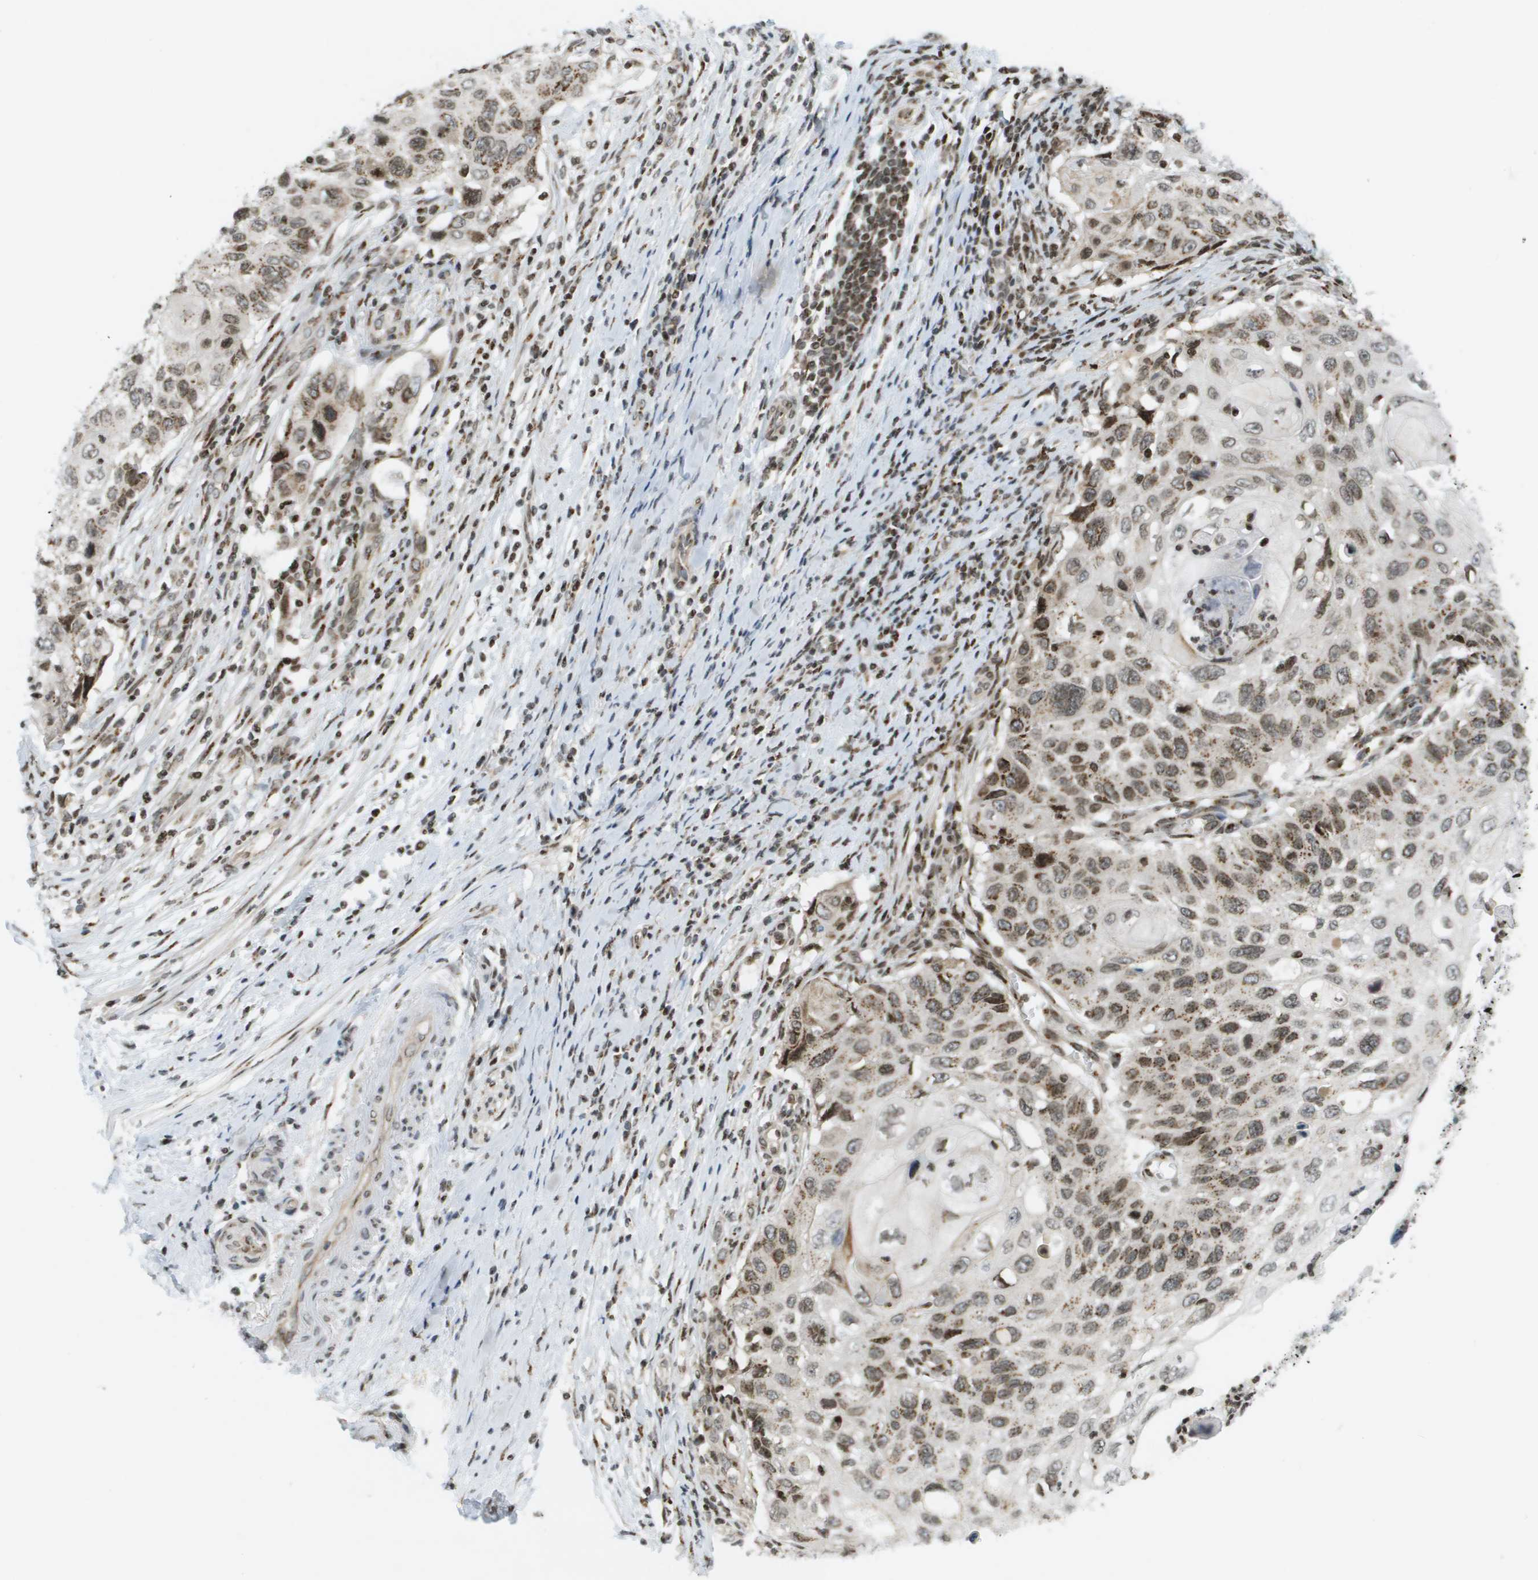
{"staining": {"intensity": "moderate", "quantity": ">75%", "location": "cytoplasmic/membranous,nuclear"}, "tissue": "cervical cancer", "cell_type": "Tumor cells", "image_type": "cancer", "snomed": [{"axis": "morphology", "description": "Squamous cell carcinoma, NOS"}, {"axis": "topography", "description": "Cervix"}], "caption": "Moderate cytoplasmic/membranous and nuclear protein expression is seen in approximately >75% of tumor cells in cervical cancer.", "gene": "EVC", "patient": {"sex": "female", "age": 70}}